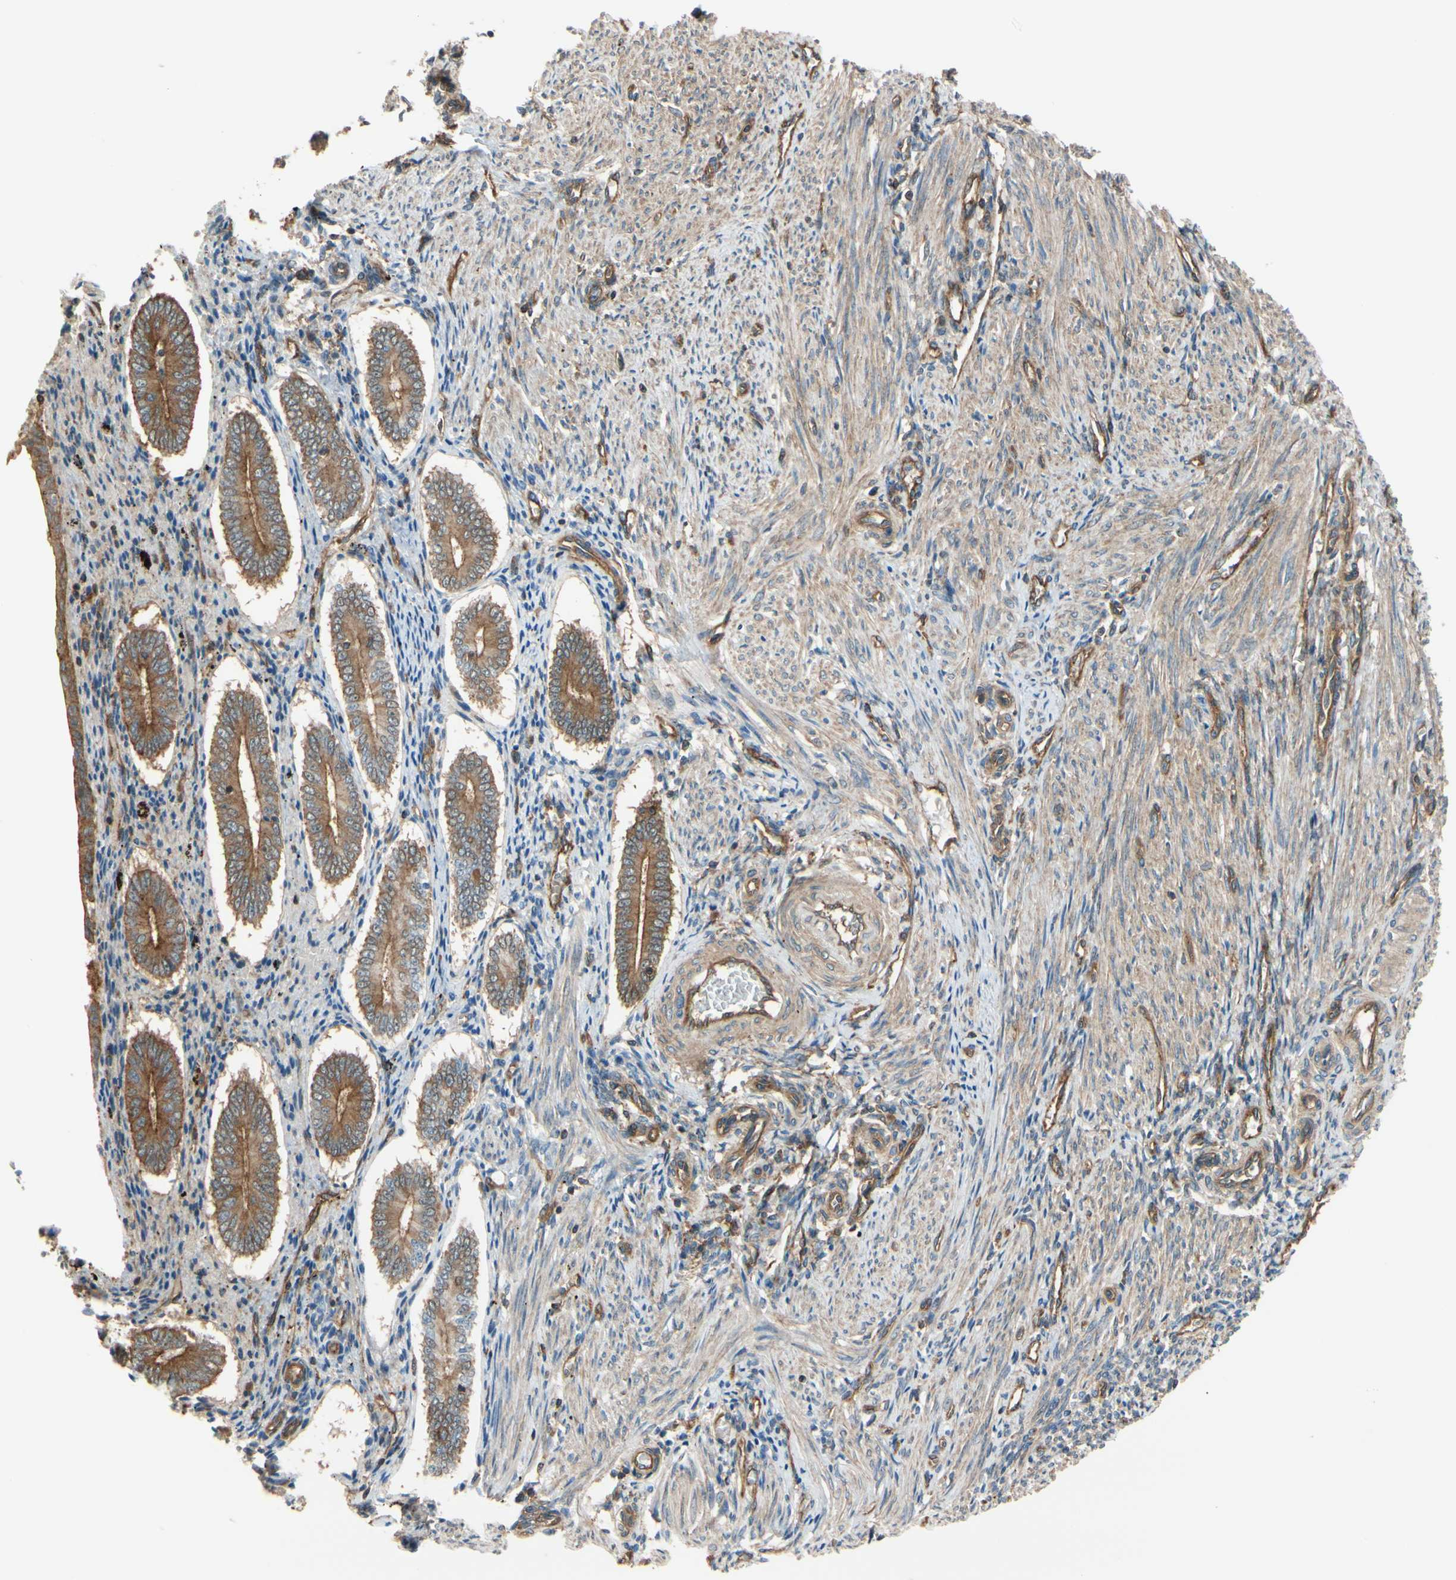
{"staining": {"intensity": "moderate", "quantity": "25%-75%", "location": "cytoplasmic/membranous"}, "tissue": "endometrium", "cell_type": "Cells in endometrial stroma", "image_type": "normal", "snomed": [{"axis": "morphology", "description": "Normal tissue, NOS"}, {"axis": "topography", "description": "Endometrium"}], "caption": "Immunohistochemical staining of benign endometrium reveals 25%-75% levels of moderate cytoplasmic/membranous protein expression in approximately 25%-75% of cells in endometrial stroma. (DAB = brown stain, brightfield microscopy at high magnification).", "gene": "EPS15", "patient": {"sex": "female", "age": 42}}